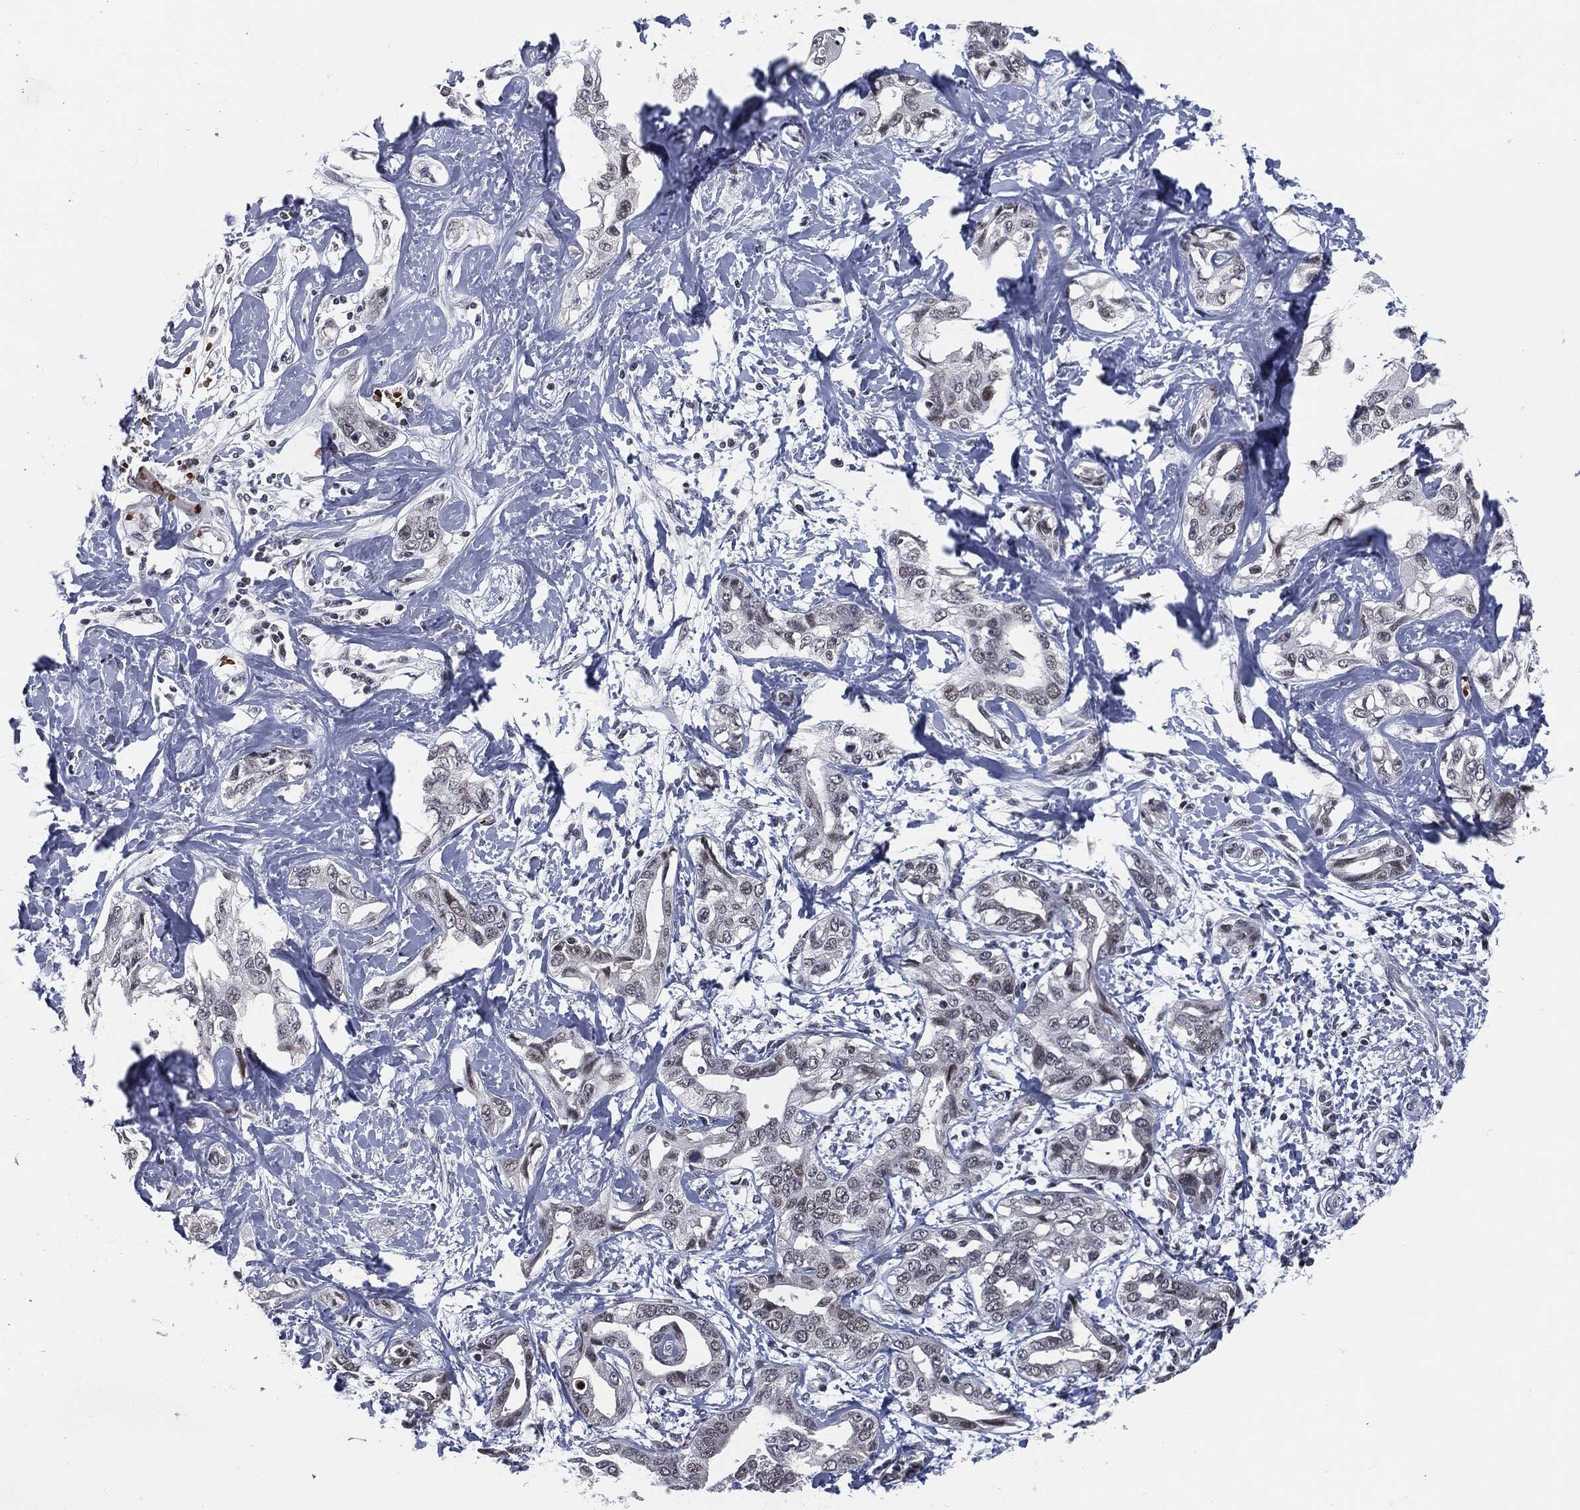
{"staining": {"intensity": "negative", "quantity": "none", "location": "none"}, "tissue": "liver cancer", "cell_type": "Tumor cells", "image_type": "cancer", "snomed": [{"axis": "morphology", "description": "Cholangiocarcinoma"}, {"axis": "topography", "description": "Liver"}], "caption": "This image is of liver cholangiocarcinoma stained with immunohistochemistry (IHC) to label a protein in brown with the nuclei are counter-stained blue. There is no positivity in tumor cells.", "gene": "ANXA1", "patient": {"sex": "male", "age": 59}}